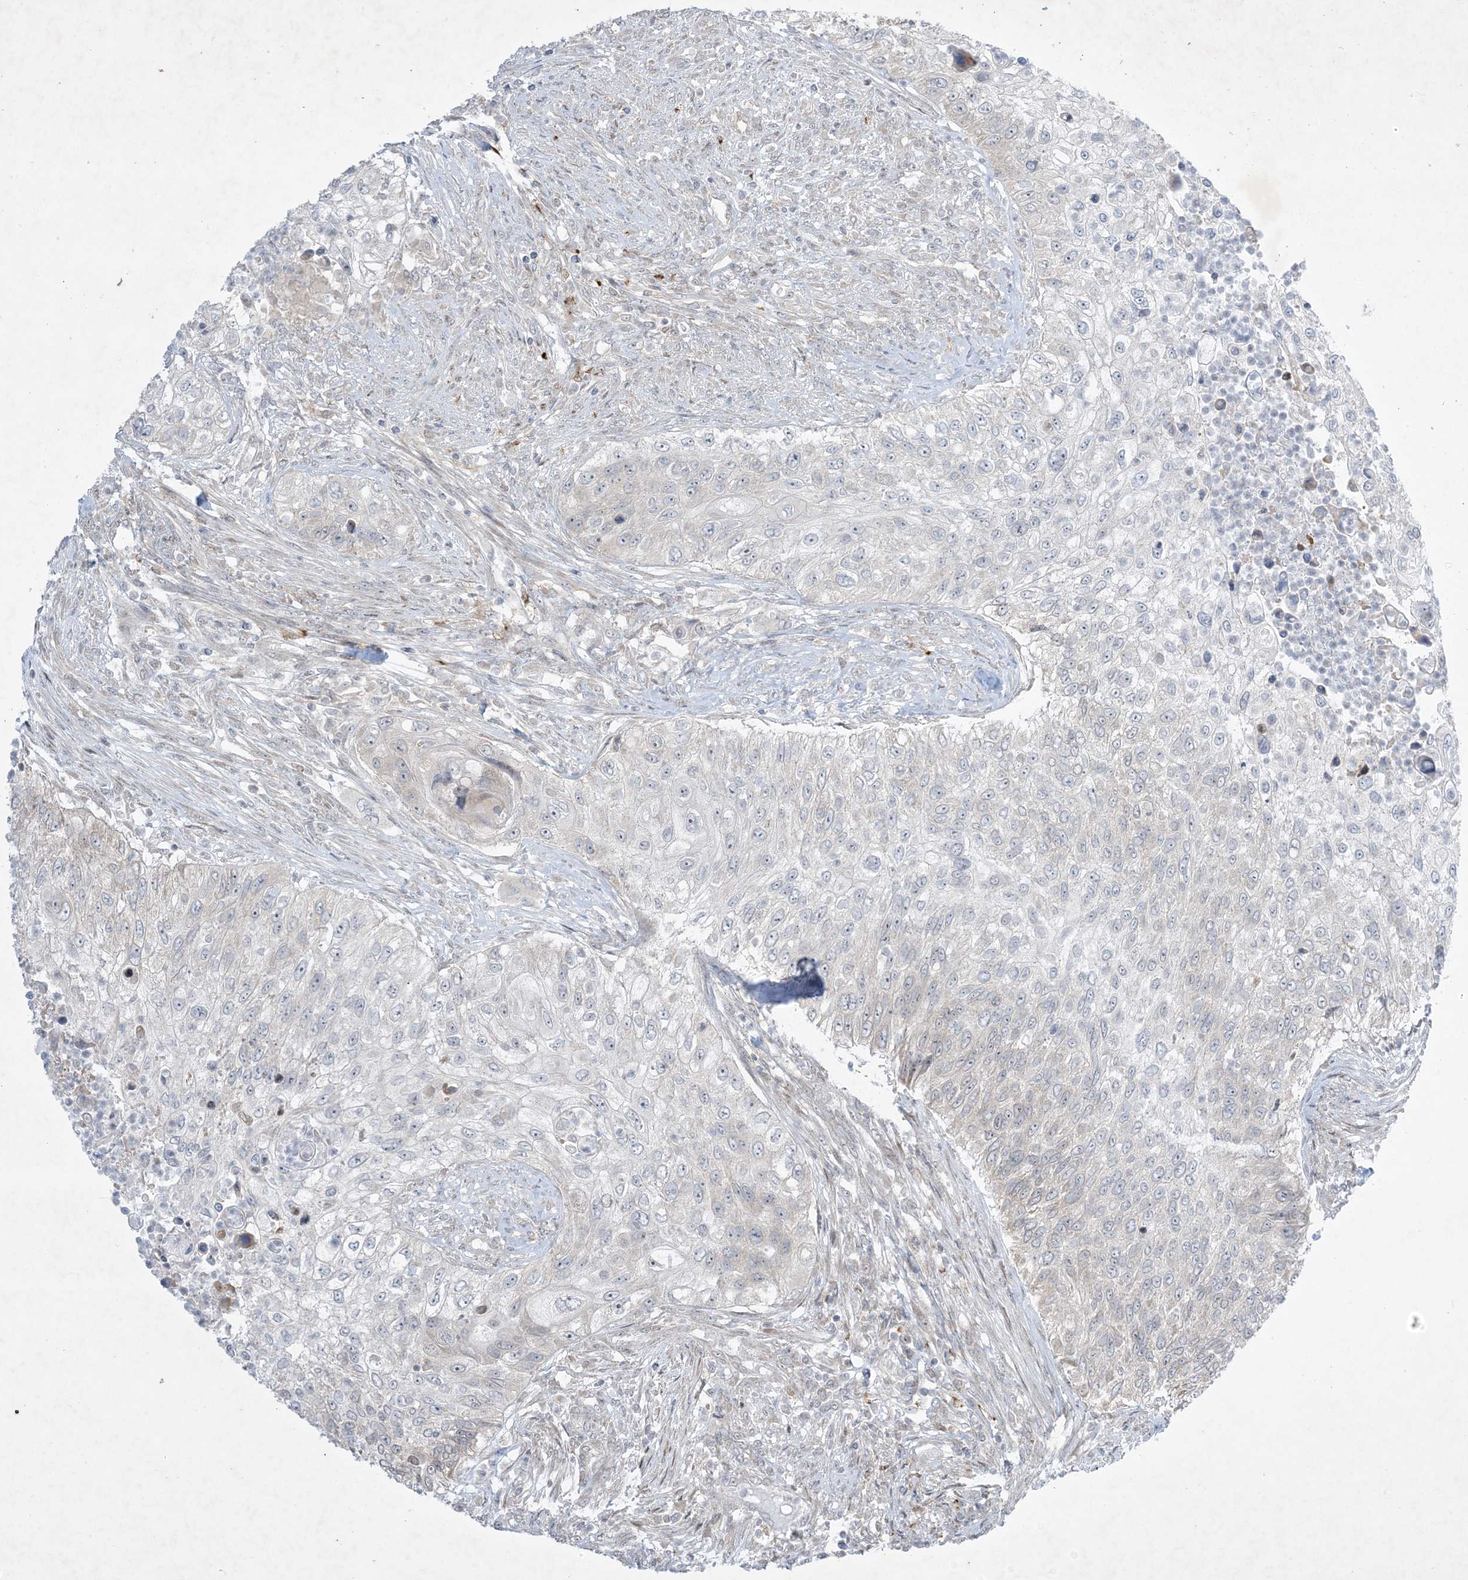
{"staining": {"intensity": "negative", "quantity": "none", "location": "none"}, "tissue": "urothelial cancer", "cell_type": "Tumor cells", "image_type": "cancer", "snomed": [{"axis": "morphology", "description": "Urothelial carcinoma, High grade"}, {"axis": "topography", "description": "Urinary bladder"}], "caption": "The micrograph shows no staining of tumor cells in high-grade urothelial carcinoma.", "gene": "SOGA3", "patient": {"sex": "female", "age": 60}}